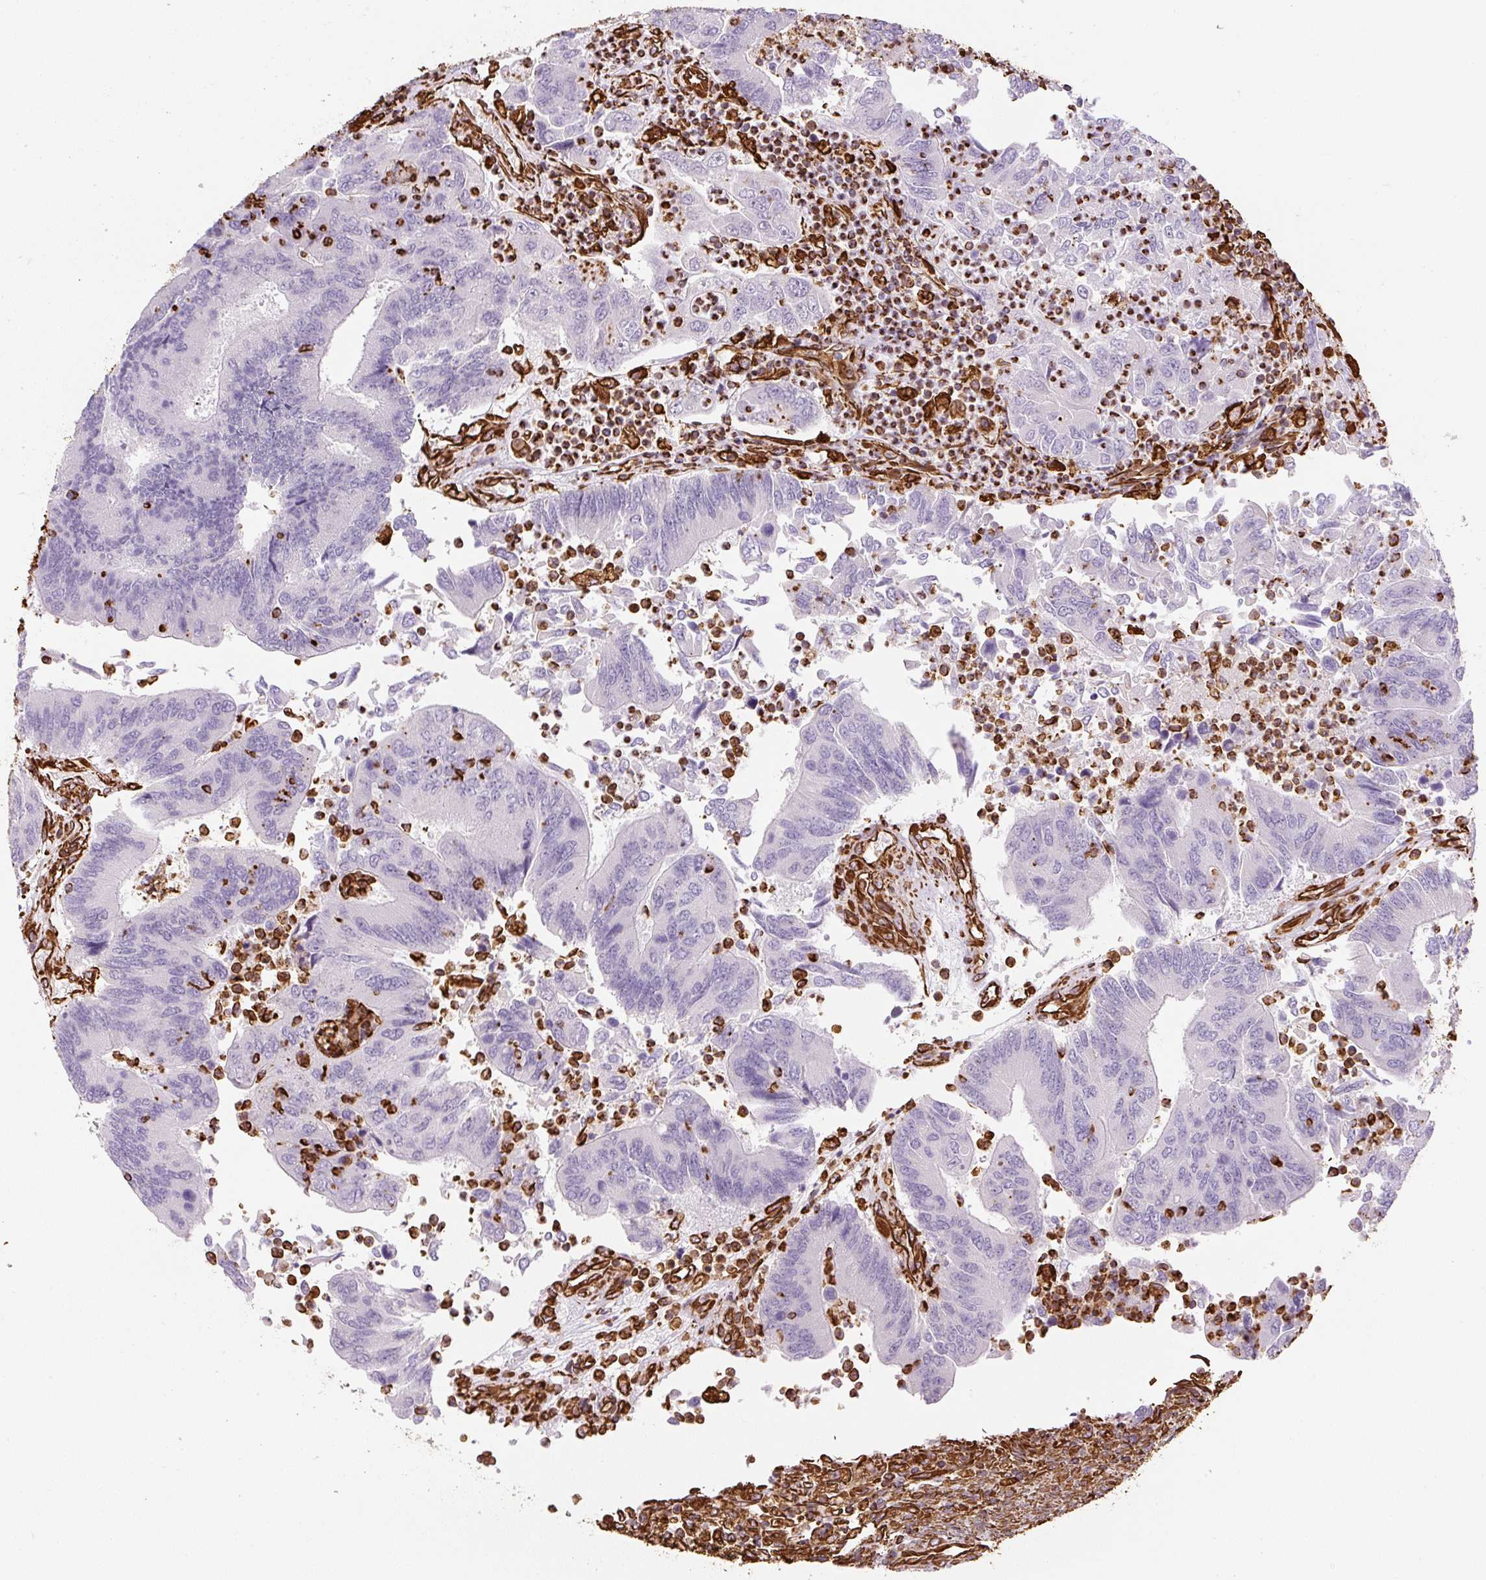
{"staining": {"intensity": "negative", "quantity": "none", "location": "none"}, "tissue": "colorectal cancer", "cell_type": "Tumor cells", "image_type": "cancer", "snomed": [{"axis": "morphology", "description": "Adenocarcinoma, NOS"}, {"axis": "topography", "description": "Colon"}], "caption": "Human adenocarcinoma (colorectal) stained for a protein using immunohistochemistry (IHC) displays no expression in tumor cells.", "gene": "VIM", "patient": {"sex": "female", "age": 67}}